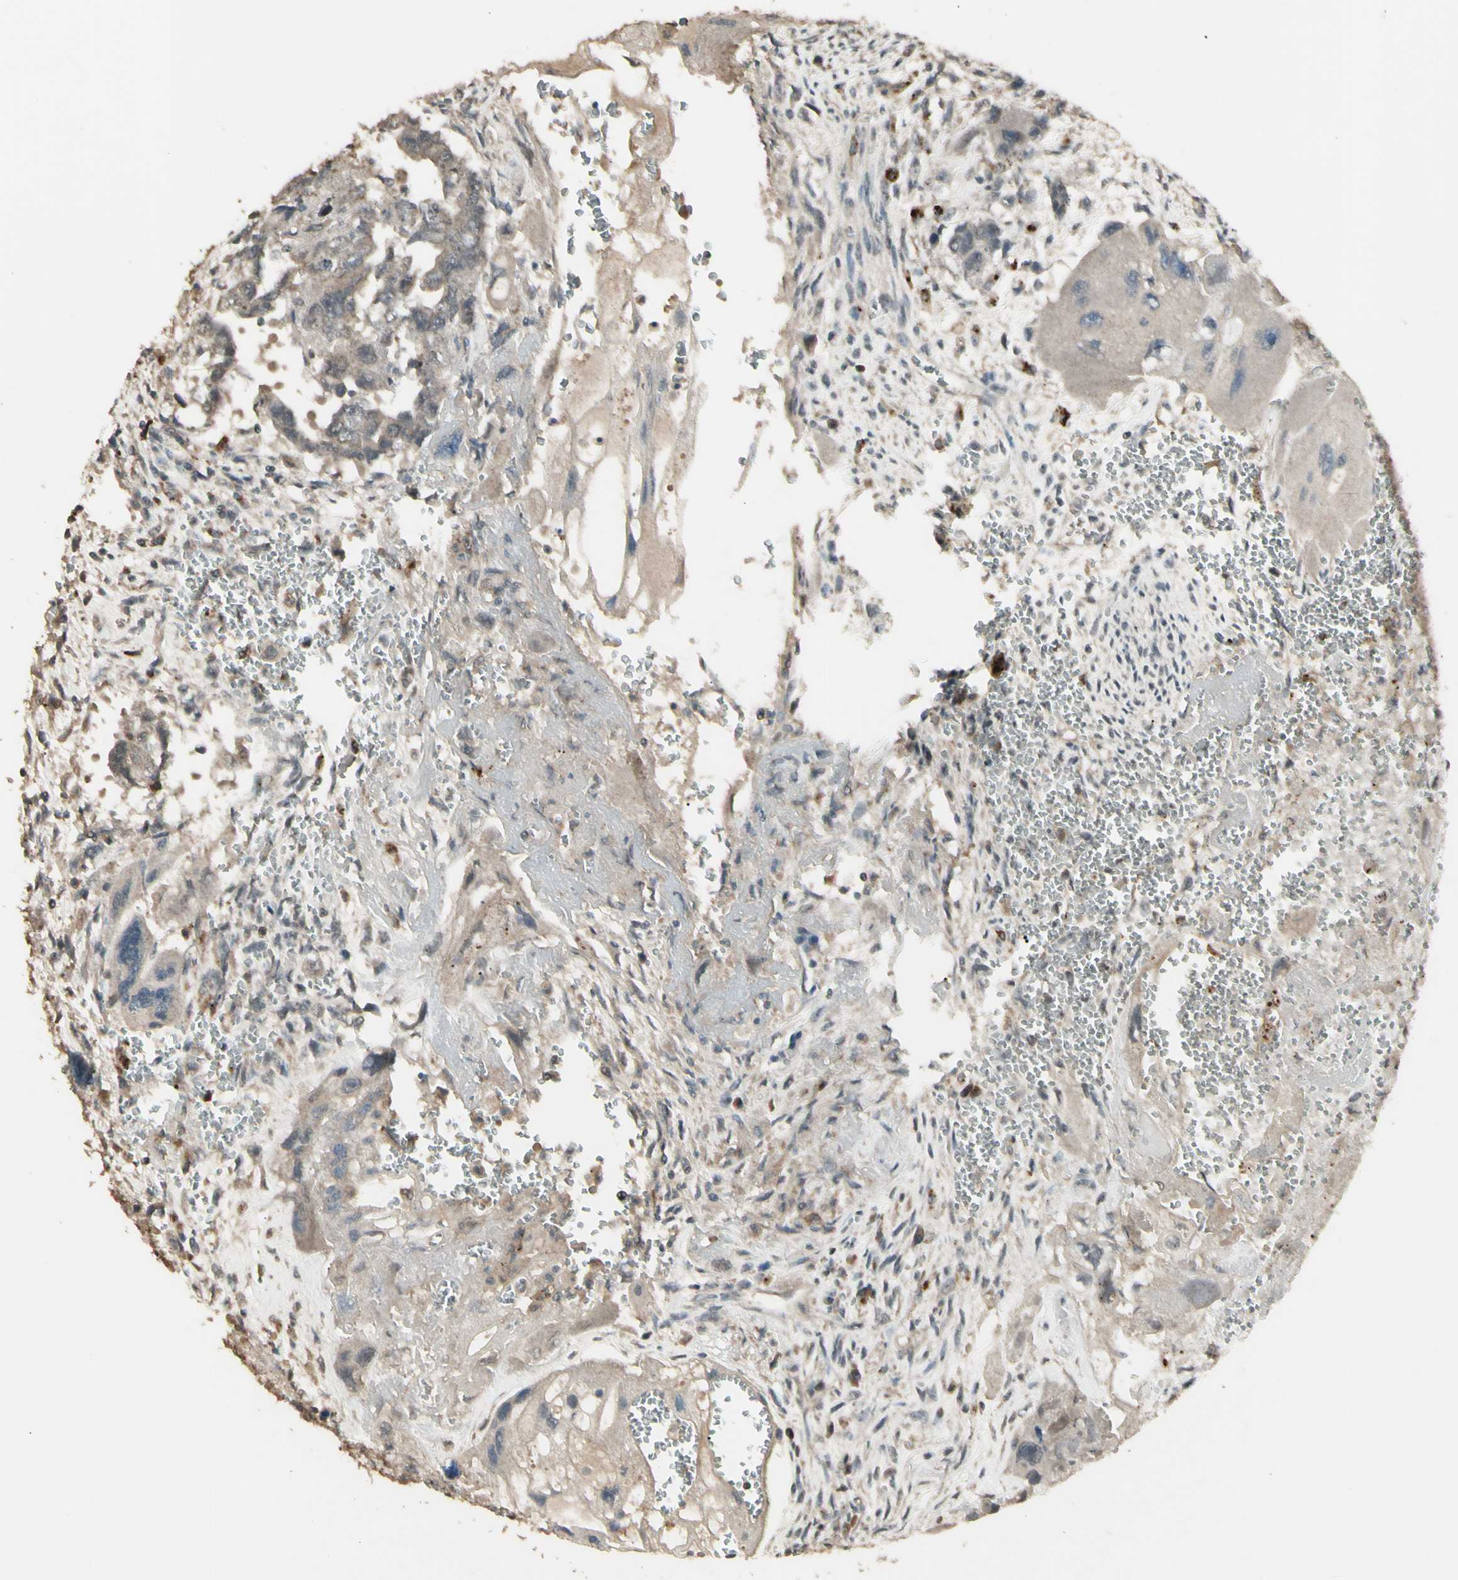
{"staining": {"intensity": "moderate", "quantity": ">75%", "location": "cytoplasmic/membranous"}, "tissue": "testis cancer", "cell_type": "Tumor cells", "image_type": "cancer", "snomed": [{"axis": "morphology", "description": "Carcinoma, Embryonal, NOS"}, {"axis": "topography", "description": "Testis"}], "caption": "Human embryonal carcinoma (testis) stained with a protein marker shows moderate staining in tumor cells.", "gene": "GNAS", "patient": {"sex": "male", "age": 28}}